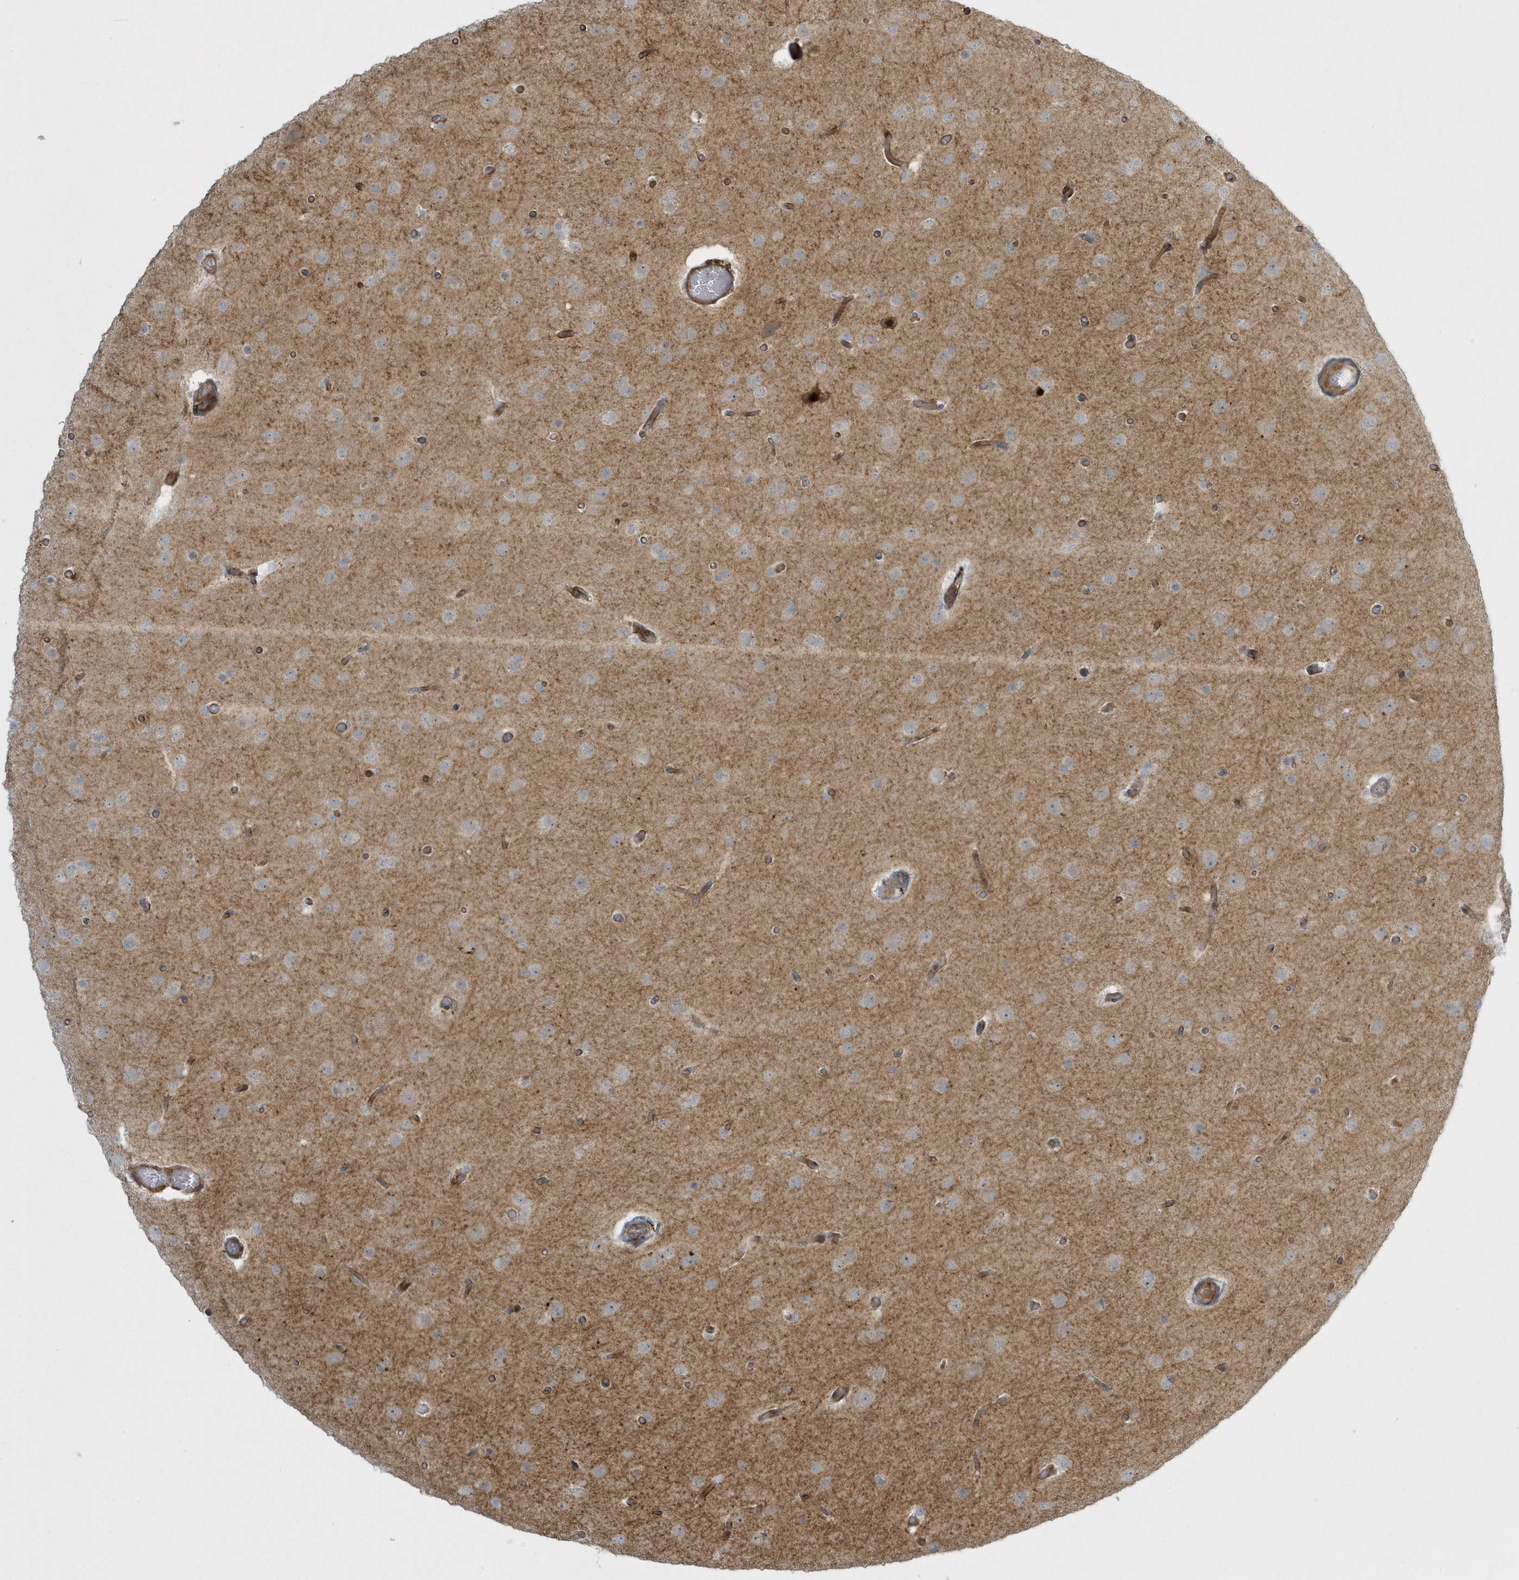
{"staining": {"intensity": "weak", "quantity": "<25%", "location": "cytoplasmic/membranous"}, "tissue": "glioma", "cell_type": "Tumor cells", "image_type": "cancer", "snomed": [{"axis": "morphology", "description": "Glioma, malignant, High grade"}, {"axis": "topography", "description": "Cerebral cortex"}], "caption": "Tumor cells are negative for protein expression in human malignant glioma (high-grade). (DAB (3,3'-diaminobenzidine) IHC with hematoxylin counter stain).", "gene": "MASP2", "patient": {"sex": "female", "age": 36}}